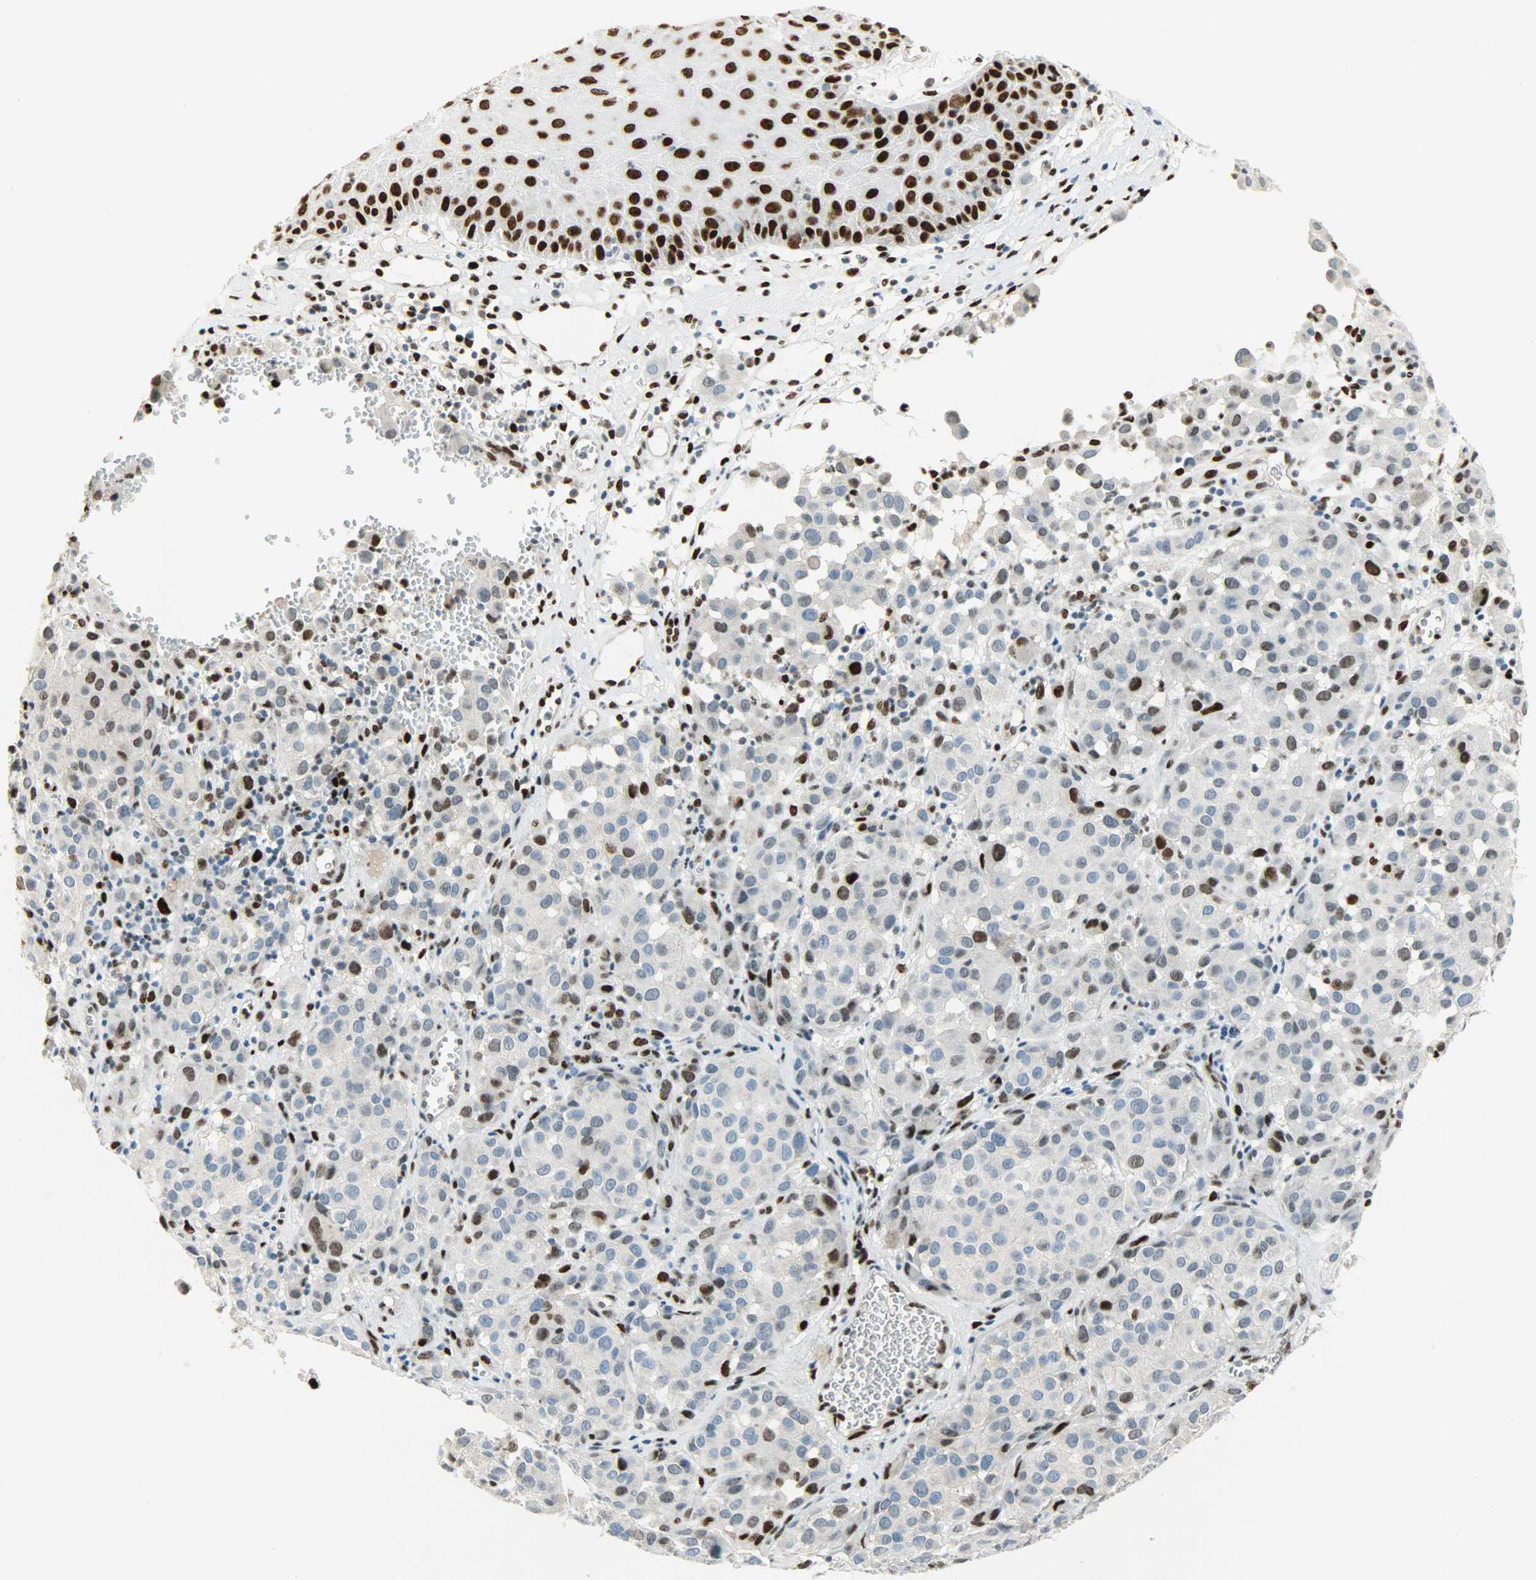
{"staining": {"intensity": "strong", "quantity": "25%-75%", "location": "nuclear"}, "tissue": "melanoma", "cell_type": "Tumor cells", "image_type": "cancer", "snomed": [{"axis": "morphology", "description": "Malignant melanoma, NOS"}, {"axis": "topography", "description": "Skin"}], "caption": "Protein positivity by immunohistochemistry (IHC) shows strong nuclear positivity in about 25%-75% of tumor cells in malignant melanoma. The protein is shown in brown color, while the nuclei are stained blue.", "gene": "JUNB", "patient": {"sex": "female", "age": 21}}